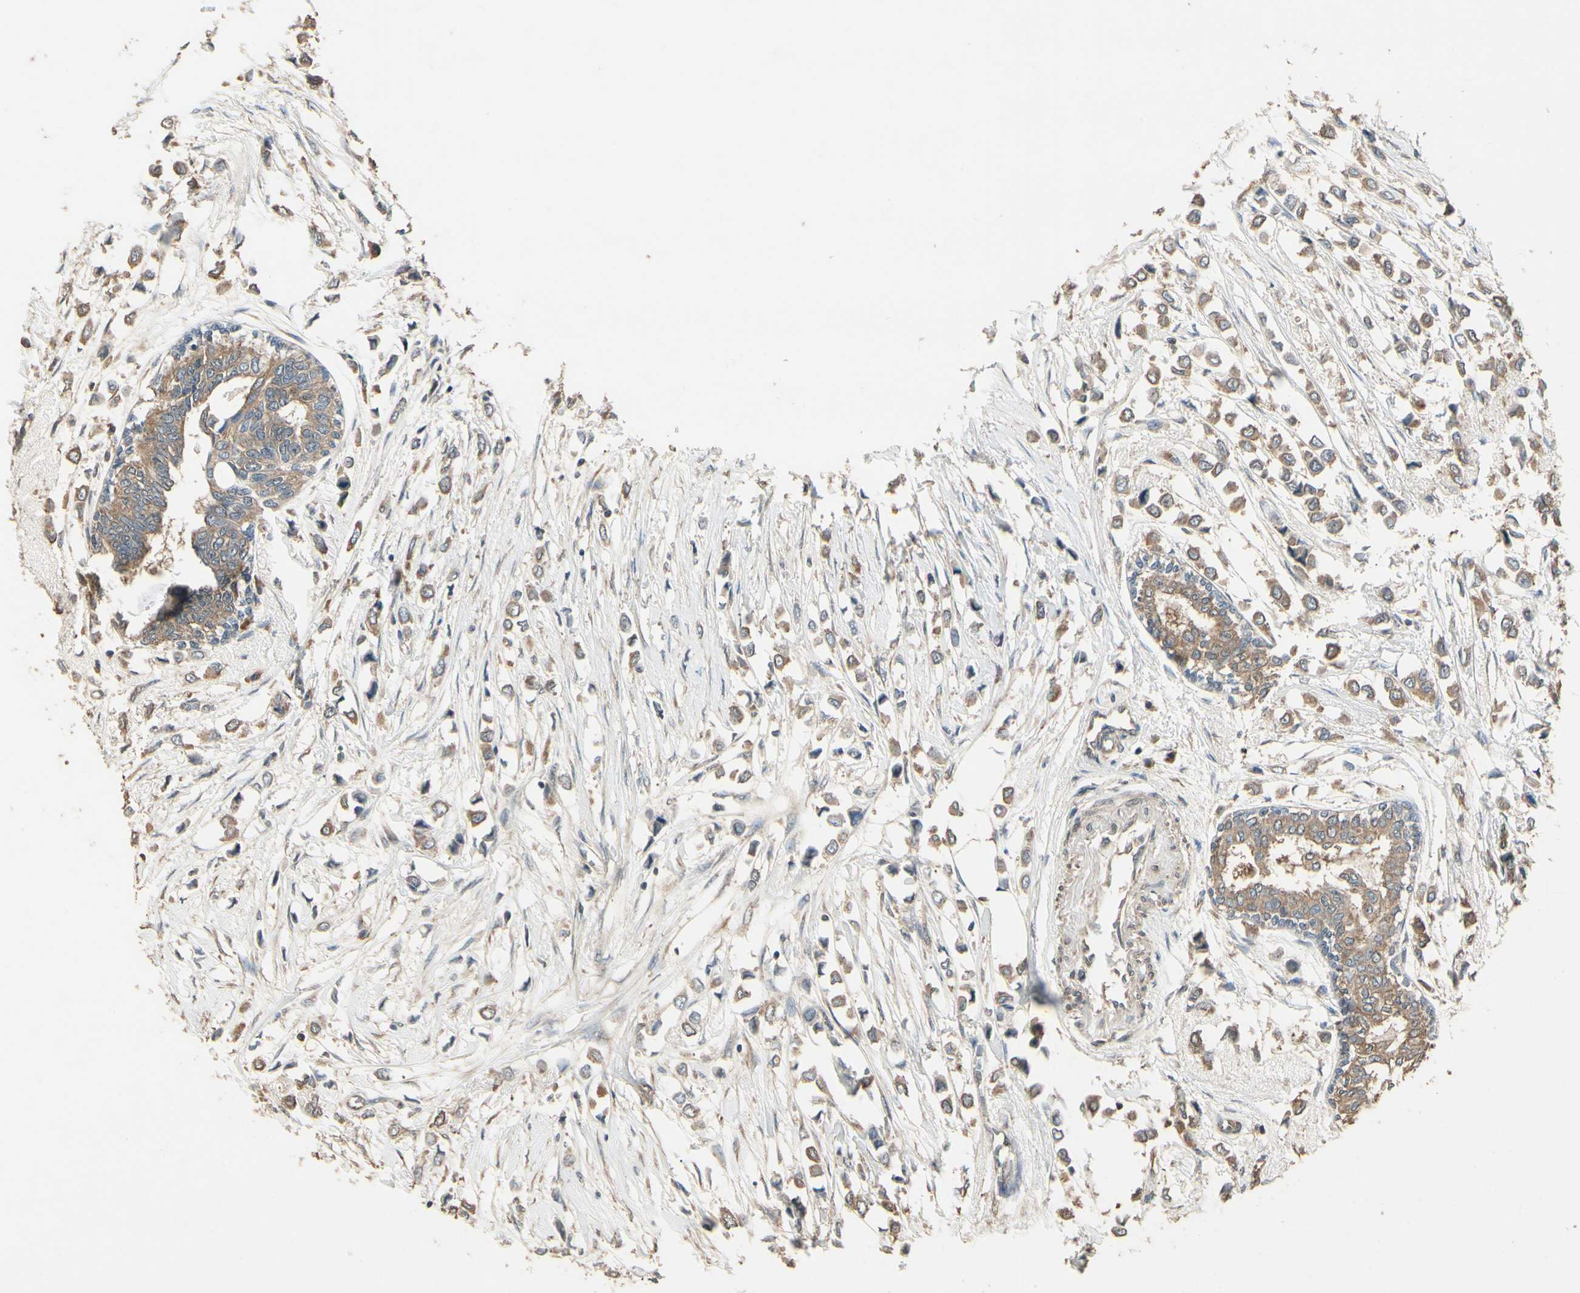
{"staining": {"intensity": "moderate", "quantity": ">75%", "location": "cytoplasmic/membranous"}, "tissue": "breast cancer", "cell_type": "Tumor cells", "image_type": "cancer", "snomed": [{"axis": "morphology", "description": "Lobular carcinoma"}, {"axis": "topography", "description": "Breast"}], "caption": "Protein expression analysis of human breast lobular carcinoma reveals moderate cytoplasmic/membranous positivity in approximately >75% of tumor cells. Nuclei are stained in blue.", "gene": "CCT7", "patient": {"sex": "female", "age": 51}}